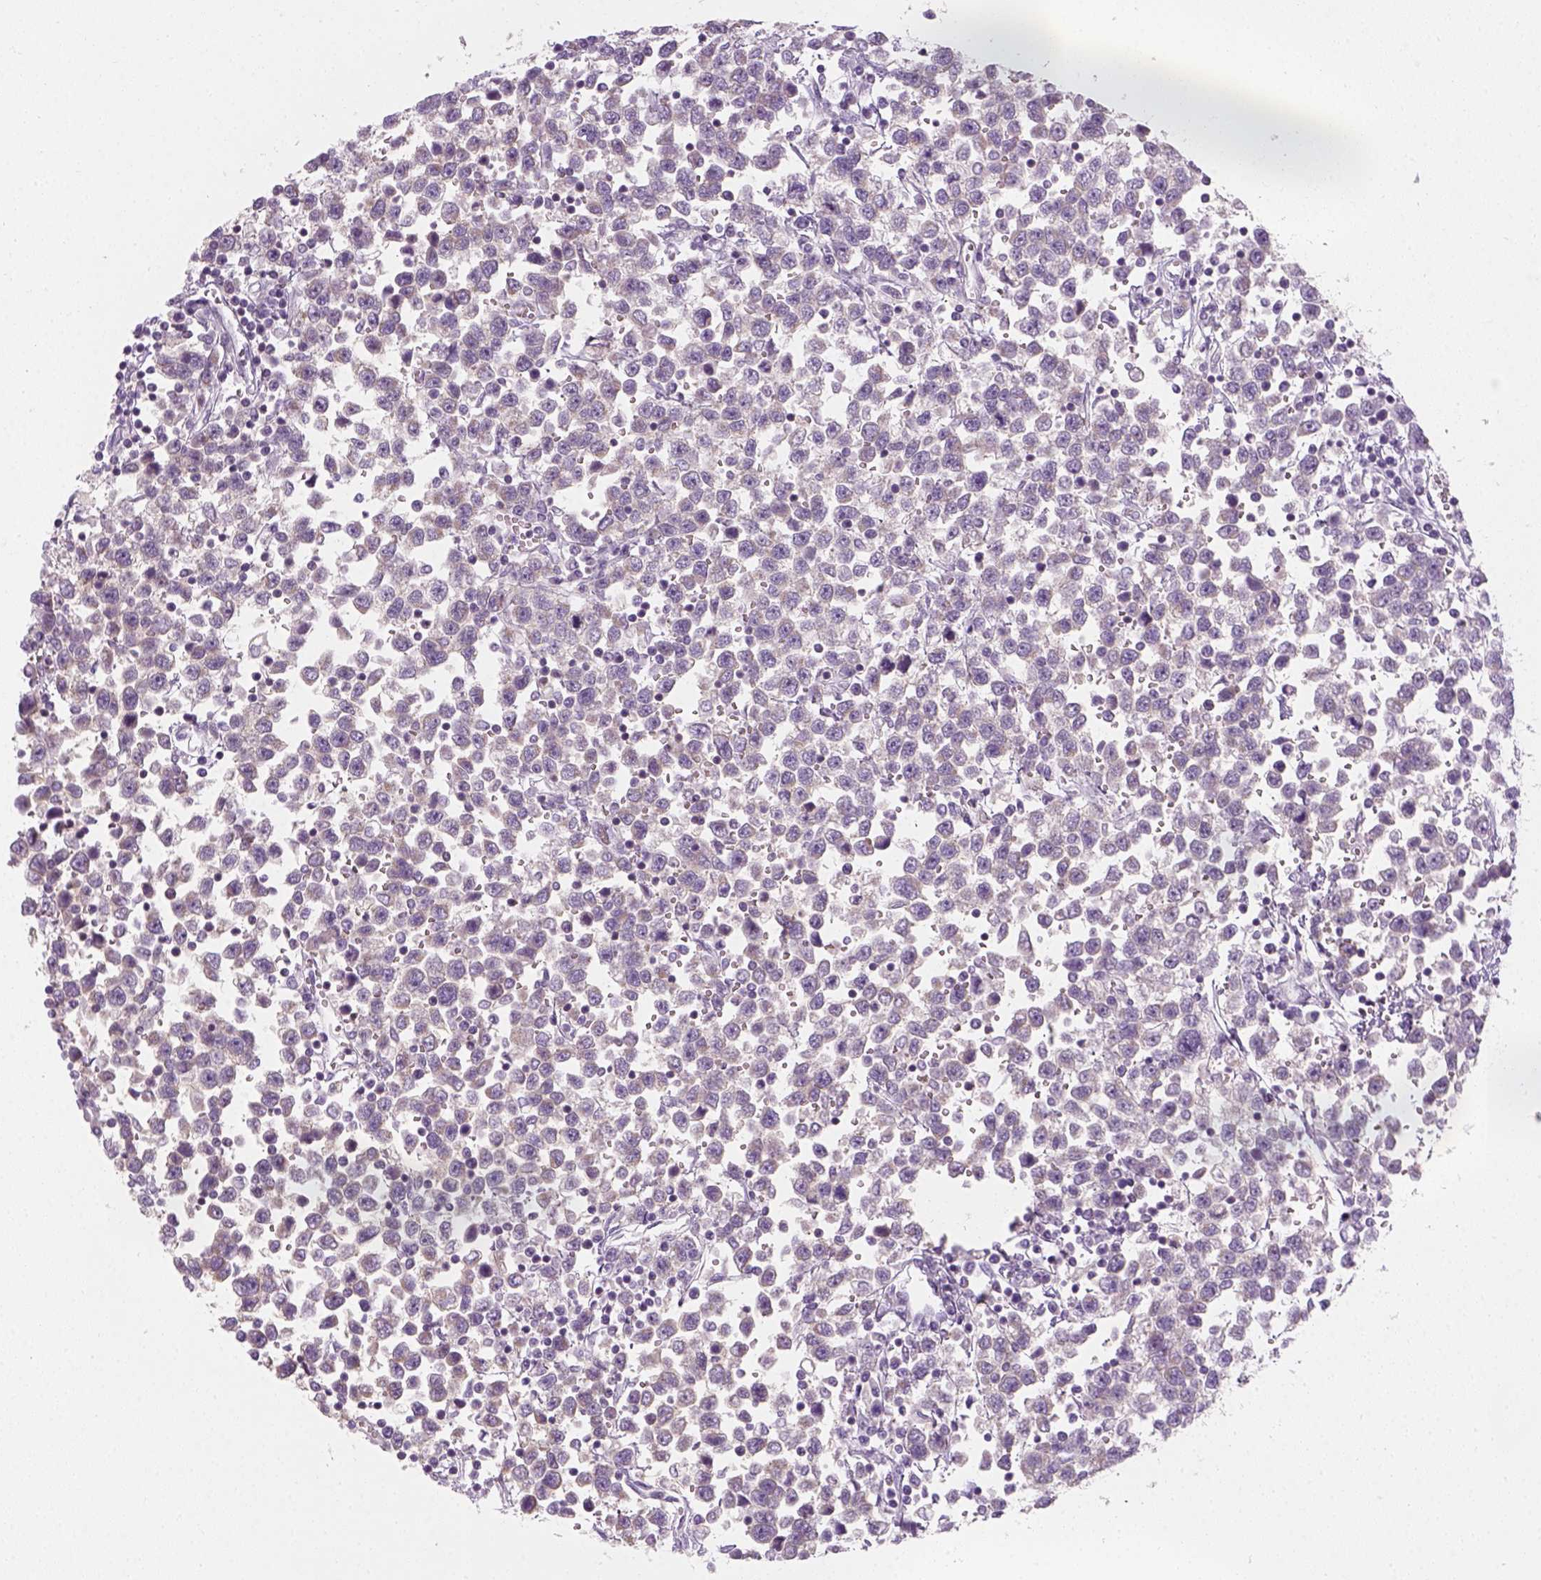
{"staining": {"intensity": "negative", "quantity": "none", "location": "none"}, "tissue": "testis cancer", "cell_type": "Tumor cells", "image_type": "cancer", "snomed": [{"axis": "morphology", "description": "Seminoma, NOS"}, {"axis": "topography", "description": "Testis"}], "caption": "DAB (3,3'-diaminobenzidine) immunohistochemical staining of human seminoma (testis) demonstrates no significant staining in tumor cells.", "gene": "EPHB1", "patient": {"sex": "male", "age": 34}}